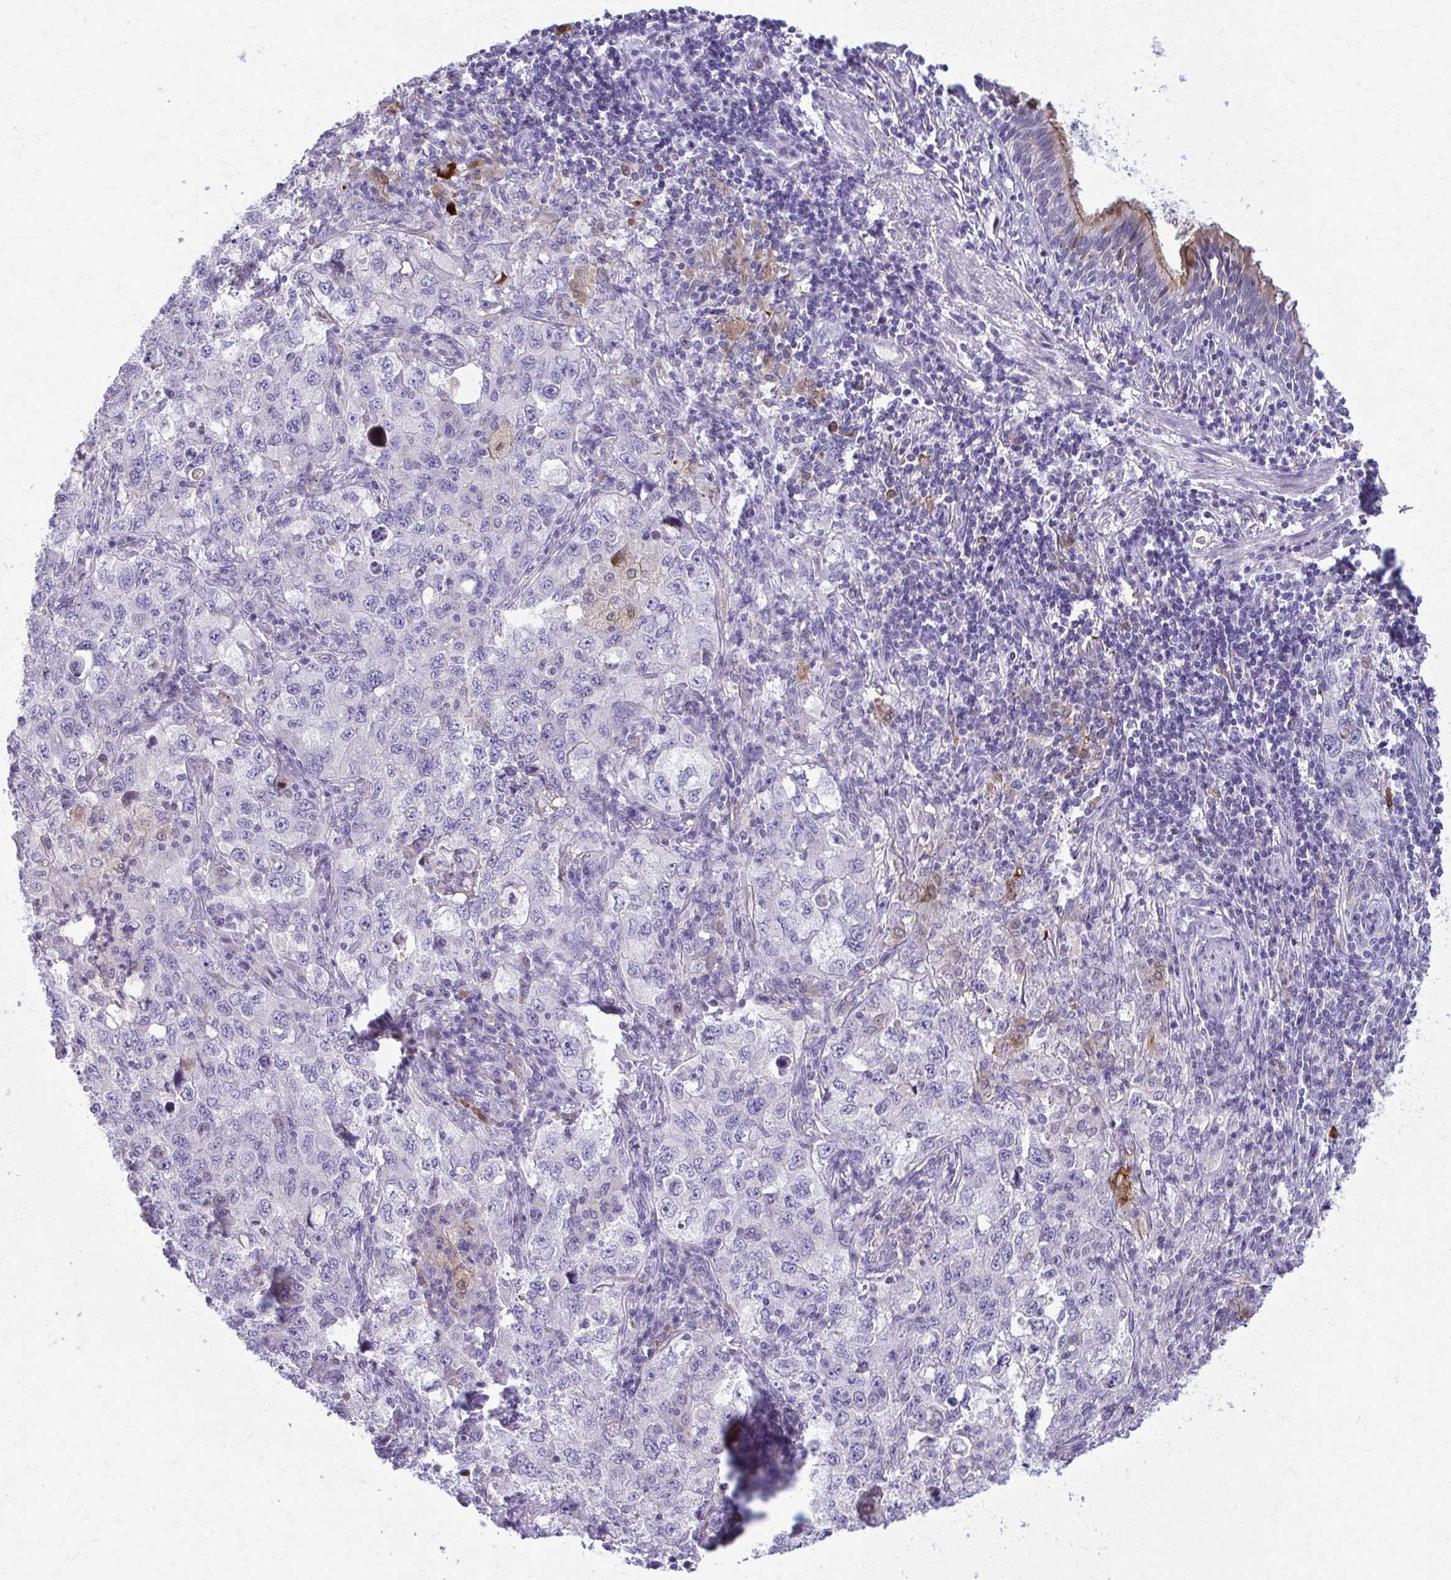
{"staining": {"intensity": "negative", "quantity": "none", "location": "none"}, "tissue": "lung cancer", "cell_type": "Tumor cells", "image_type": "cancer", "snomed": [{"axis": "morphology", "description": "Adenocarcinoma, NOS"}, {"axis": "topography", "description": "Lung"}], "caption": "Adenocarcinoma (lung) was stained to show a protein in brown. There is no significant staining in tumor cells.", "gene": "OR4M1", "patient": {"sex": "female", "age": 57}}